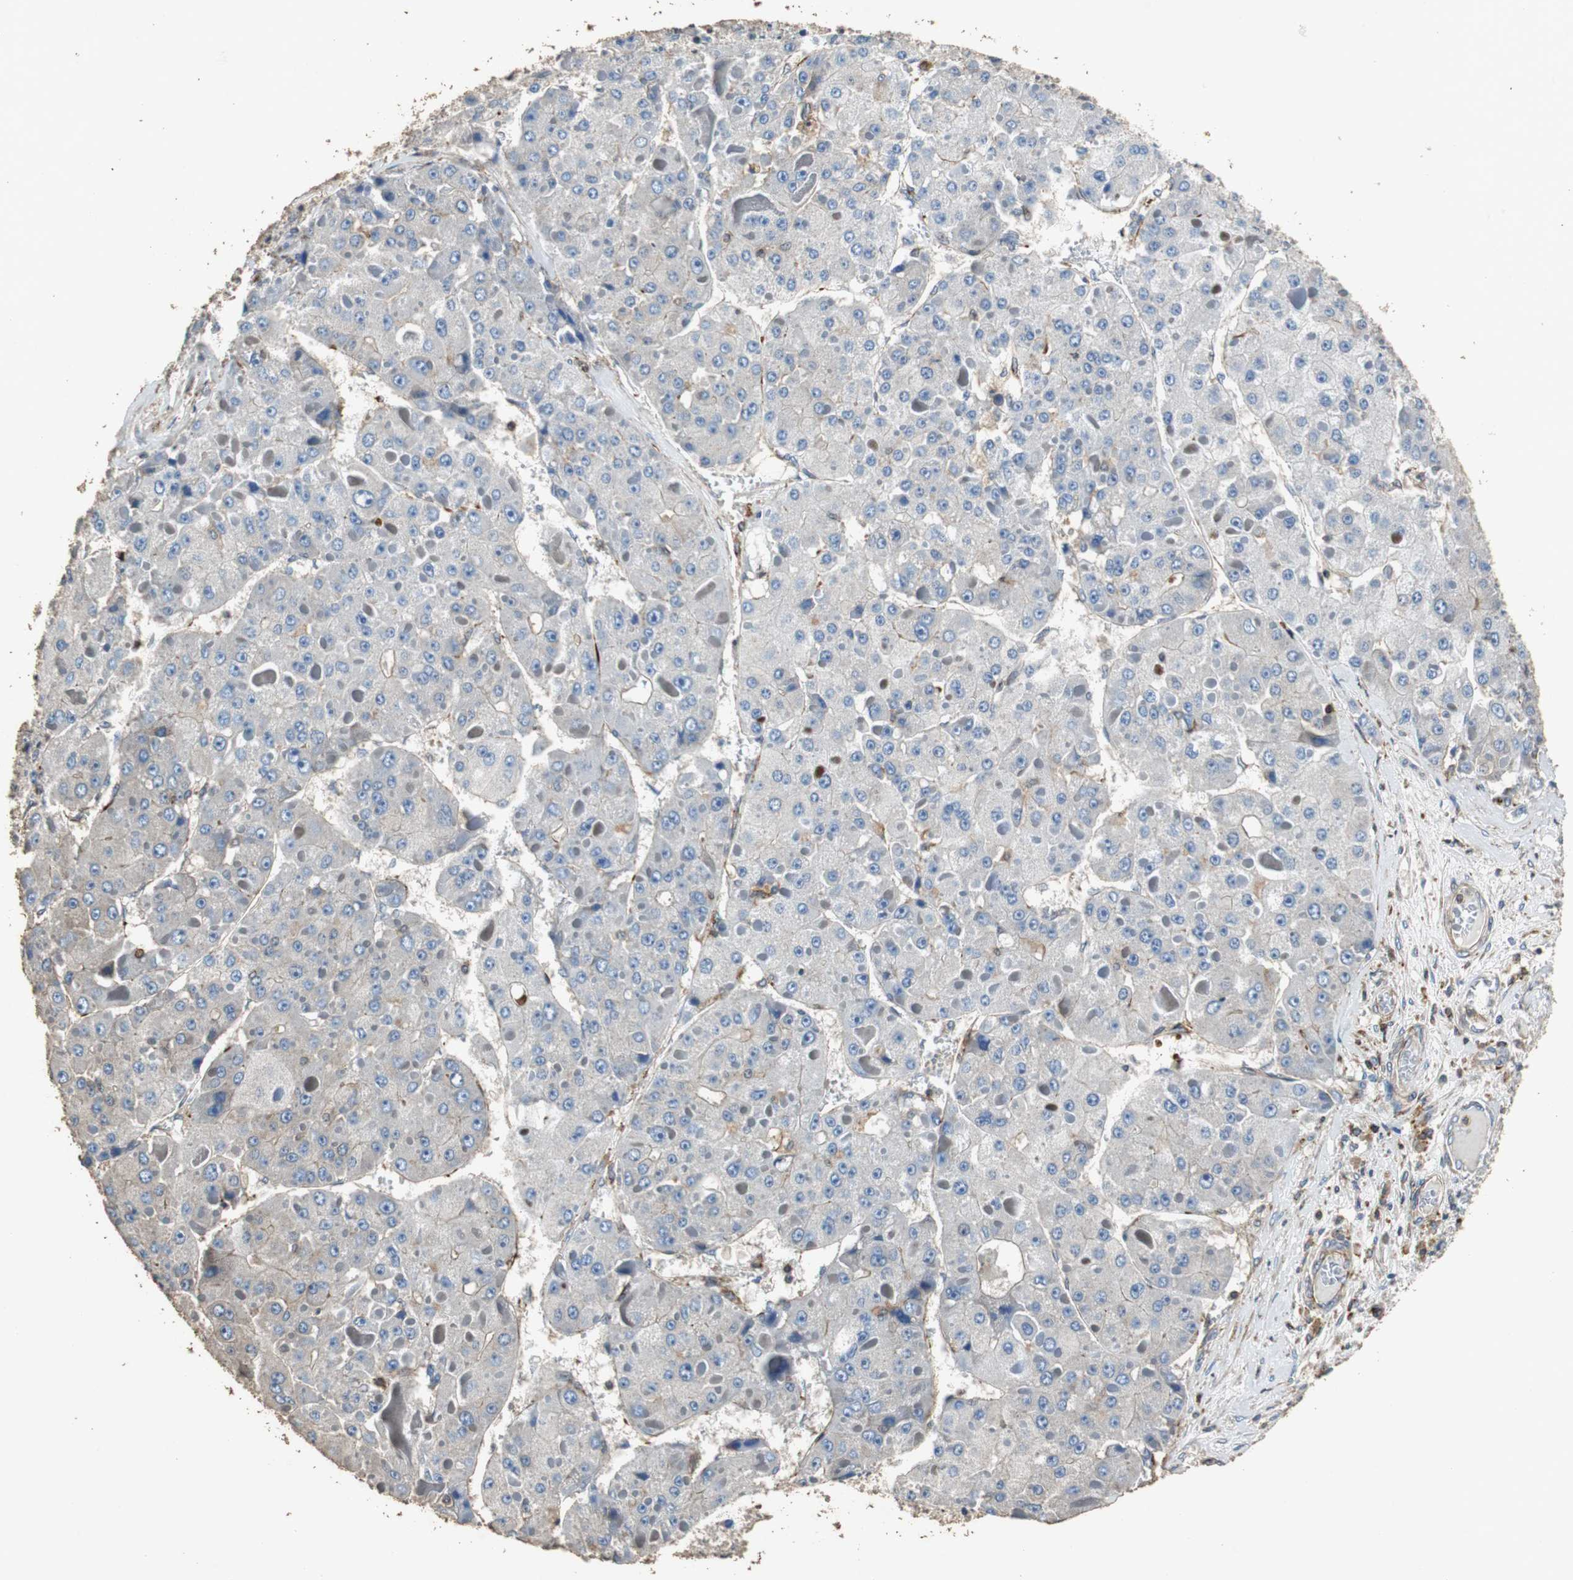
{"staining": {"intensity": "negative", "quantity": "none", "location": "none"}, "tissue": "liver cancer", "cell_type": "Tumor cells", "image_type": "cancer", "snomed": [{"axis": "morphology", "description": "Carcinoma, Hepatocellular, NOS"}, {"axis": "topography", "description": "Liver"}], "caption": "This is an immunohistochemistry histopathology image of liver cancer (hepatocellular carcinoma). There is no positivity in tumor cells.", "gene": "PRKRA", "patient": {"sex": "female", "age": 73}}